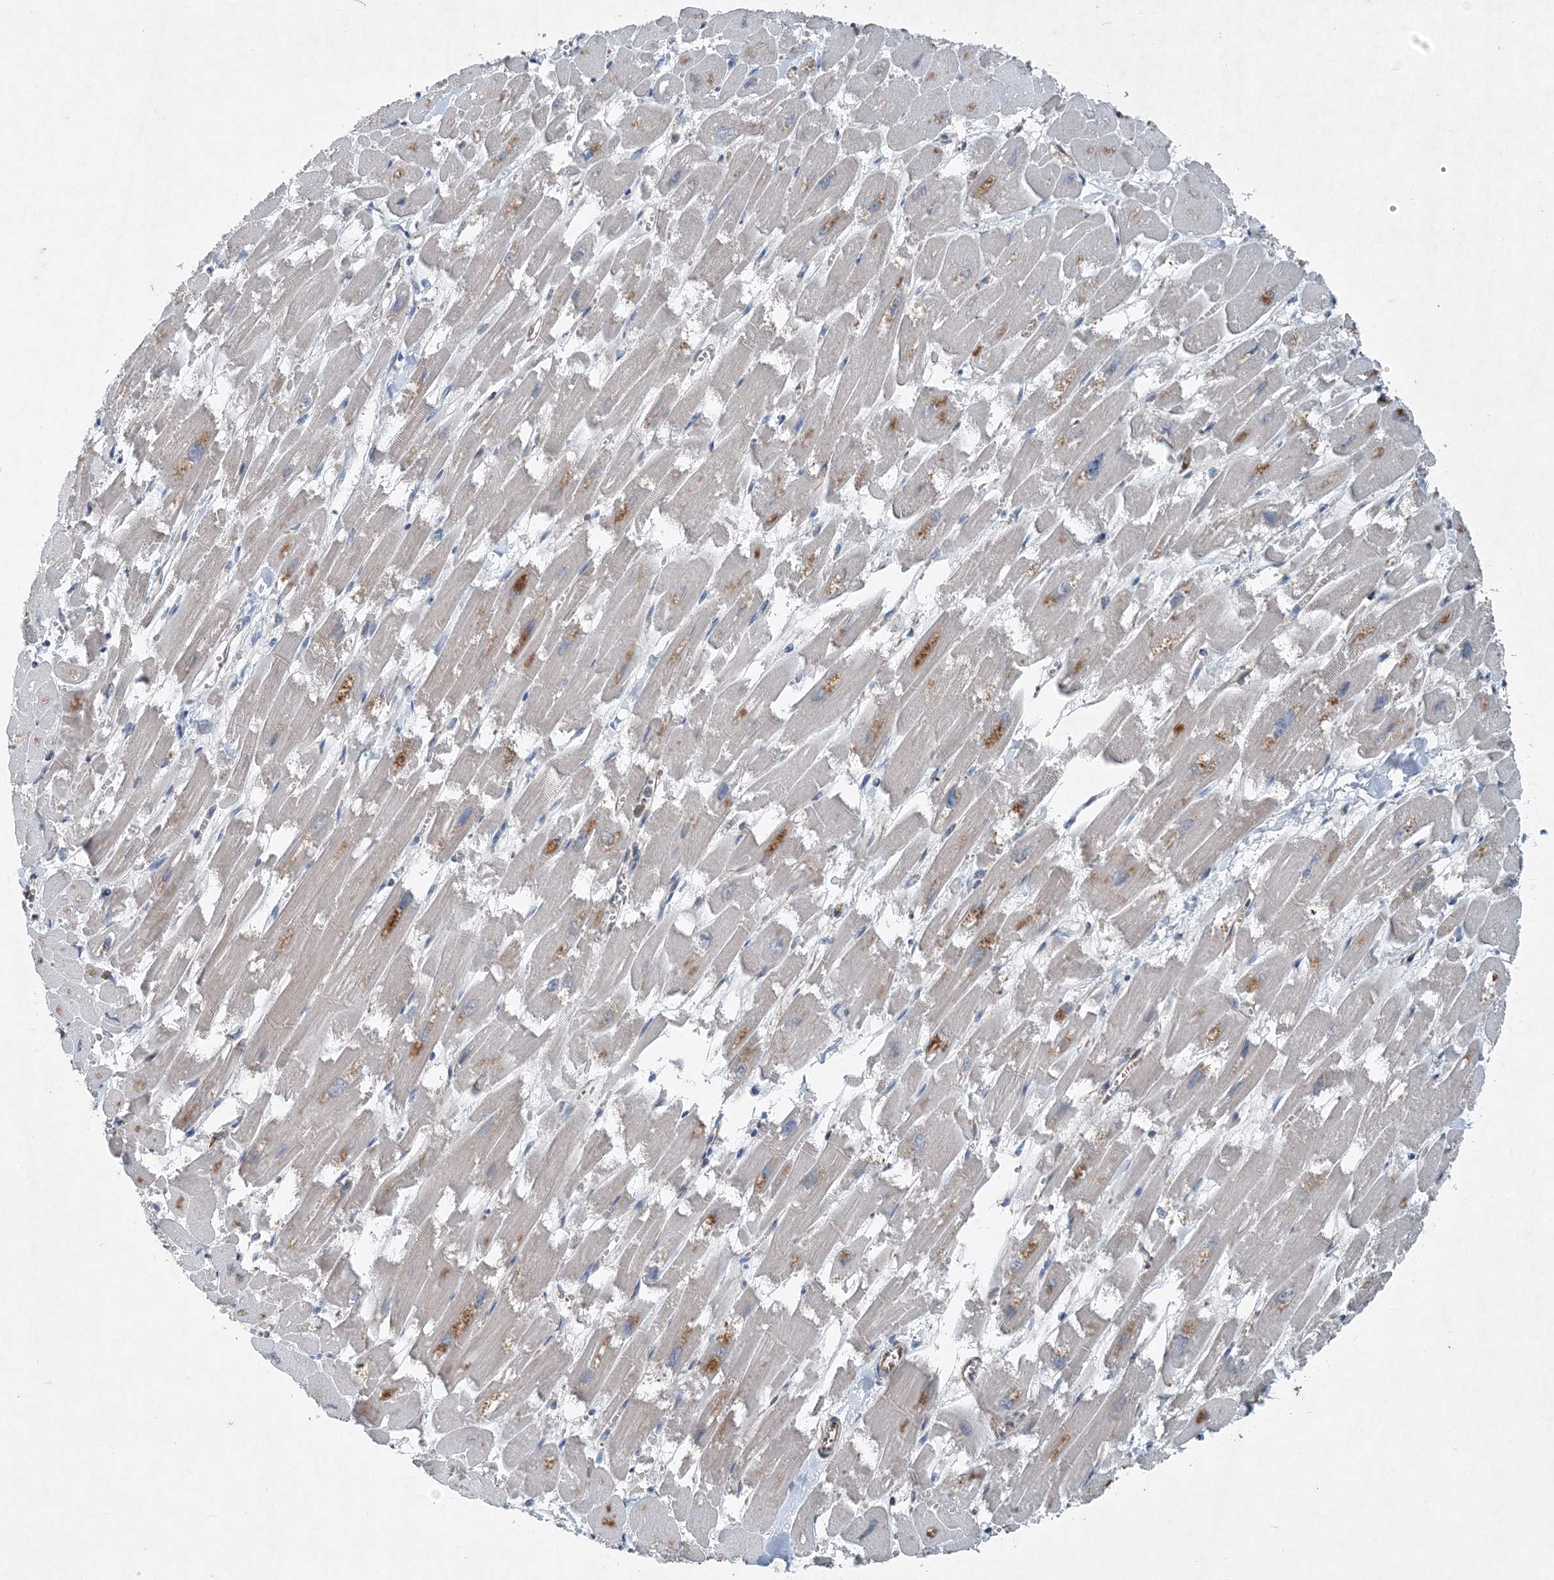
{"staining": {"intensity": "moderate", "quantity": "<25%", "location": "cytoplasmic/membranous"}, "tissue": "heart muscle", "cell_type": "Cardiomyocytes", "image_type": "normal", "snomed": [{"axis": "morphology", "description": "Normal tissue, NOS"}, {"axis": "topography", "description": "Heart"}], "caption": "This photomicrograph displays immunohistochemistry staining of normal heart muscle, with low moderate cytoplasmic/membranous positivity in approximately <25% of cardiomyocytes.", "gene": "DGUOK", "patient": {"sex": "male", "age": 54}}